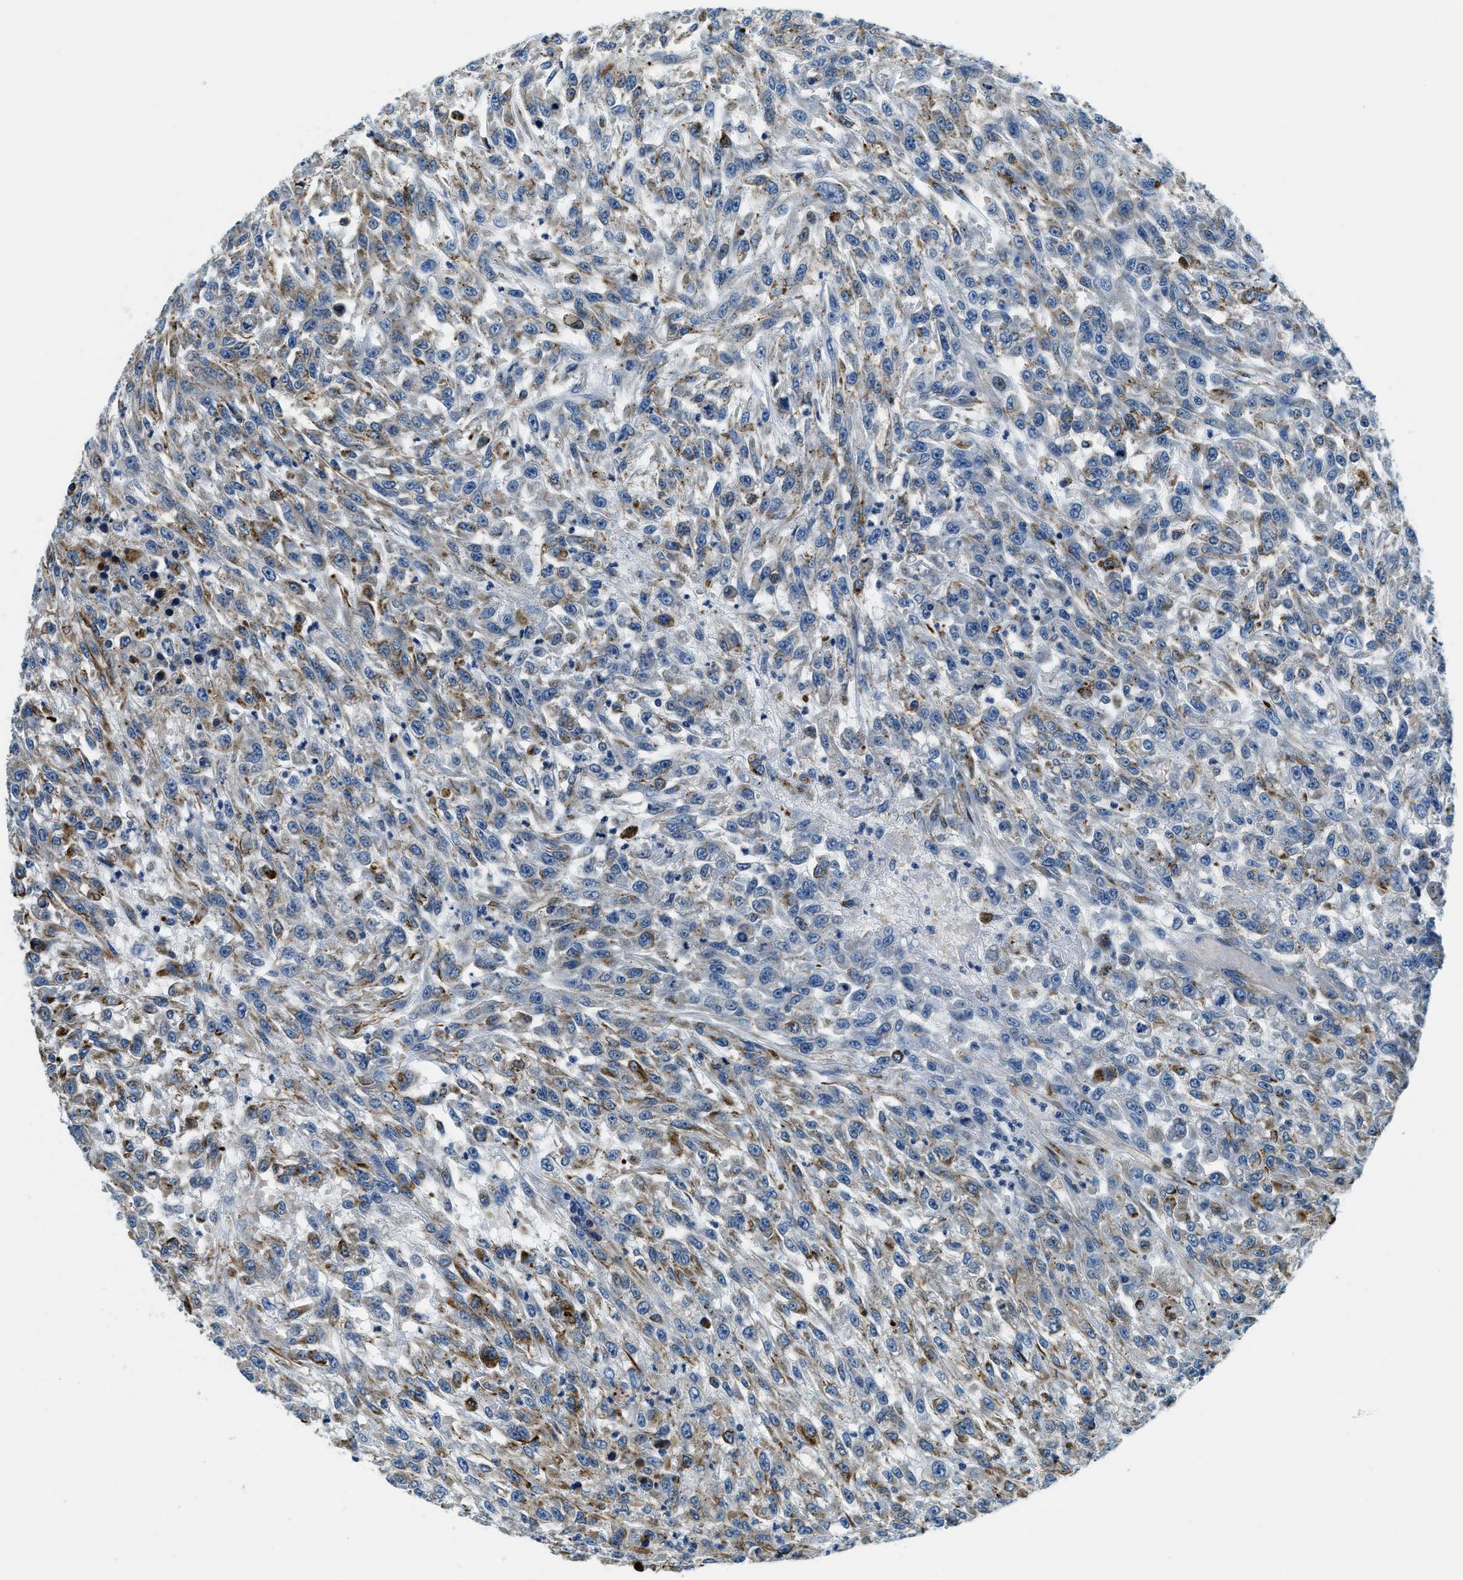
{"staining": {"intensity": "moderate", "quantity": "<25%", "location": "cytoplasmic/membranous"}, "tissue": "urothelial cancer", "cell_type": "Tumor cells", "image_type": "cancer", "snomed": [{"axis": "morphology", "description": "Urothelial carcinoma, High grade"}, {"axis": "topography", "description": "Urinary bladder"}], "caption": "Protein analysis of urothelial cancer tissue reveals moderate cytoplasmic/membranous positivity in approximately <25% of tumor cells. Nuclei are stained in blue.", "gene": "GNS", "patient": {"sex": "male", "age": 46}}